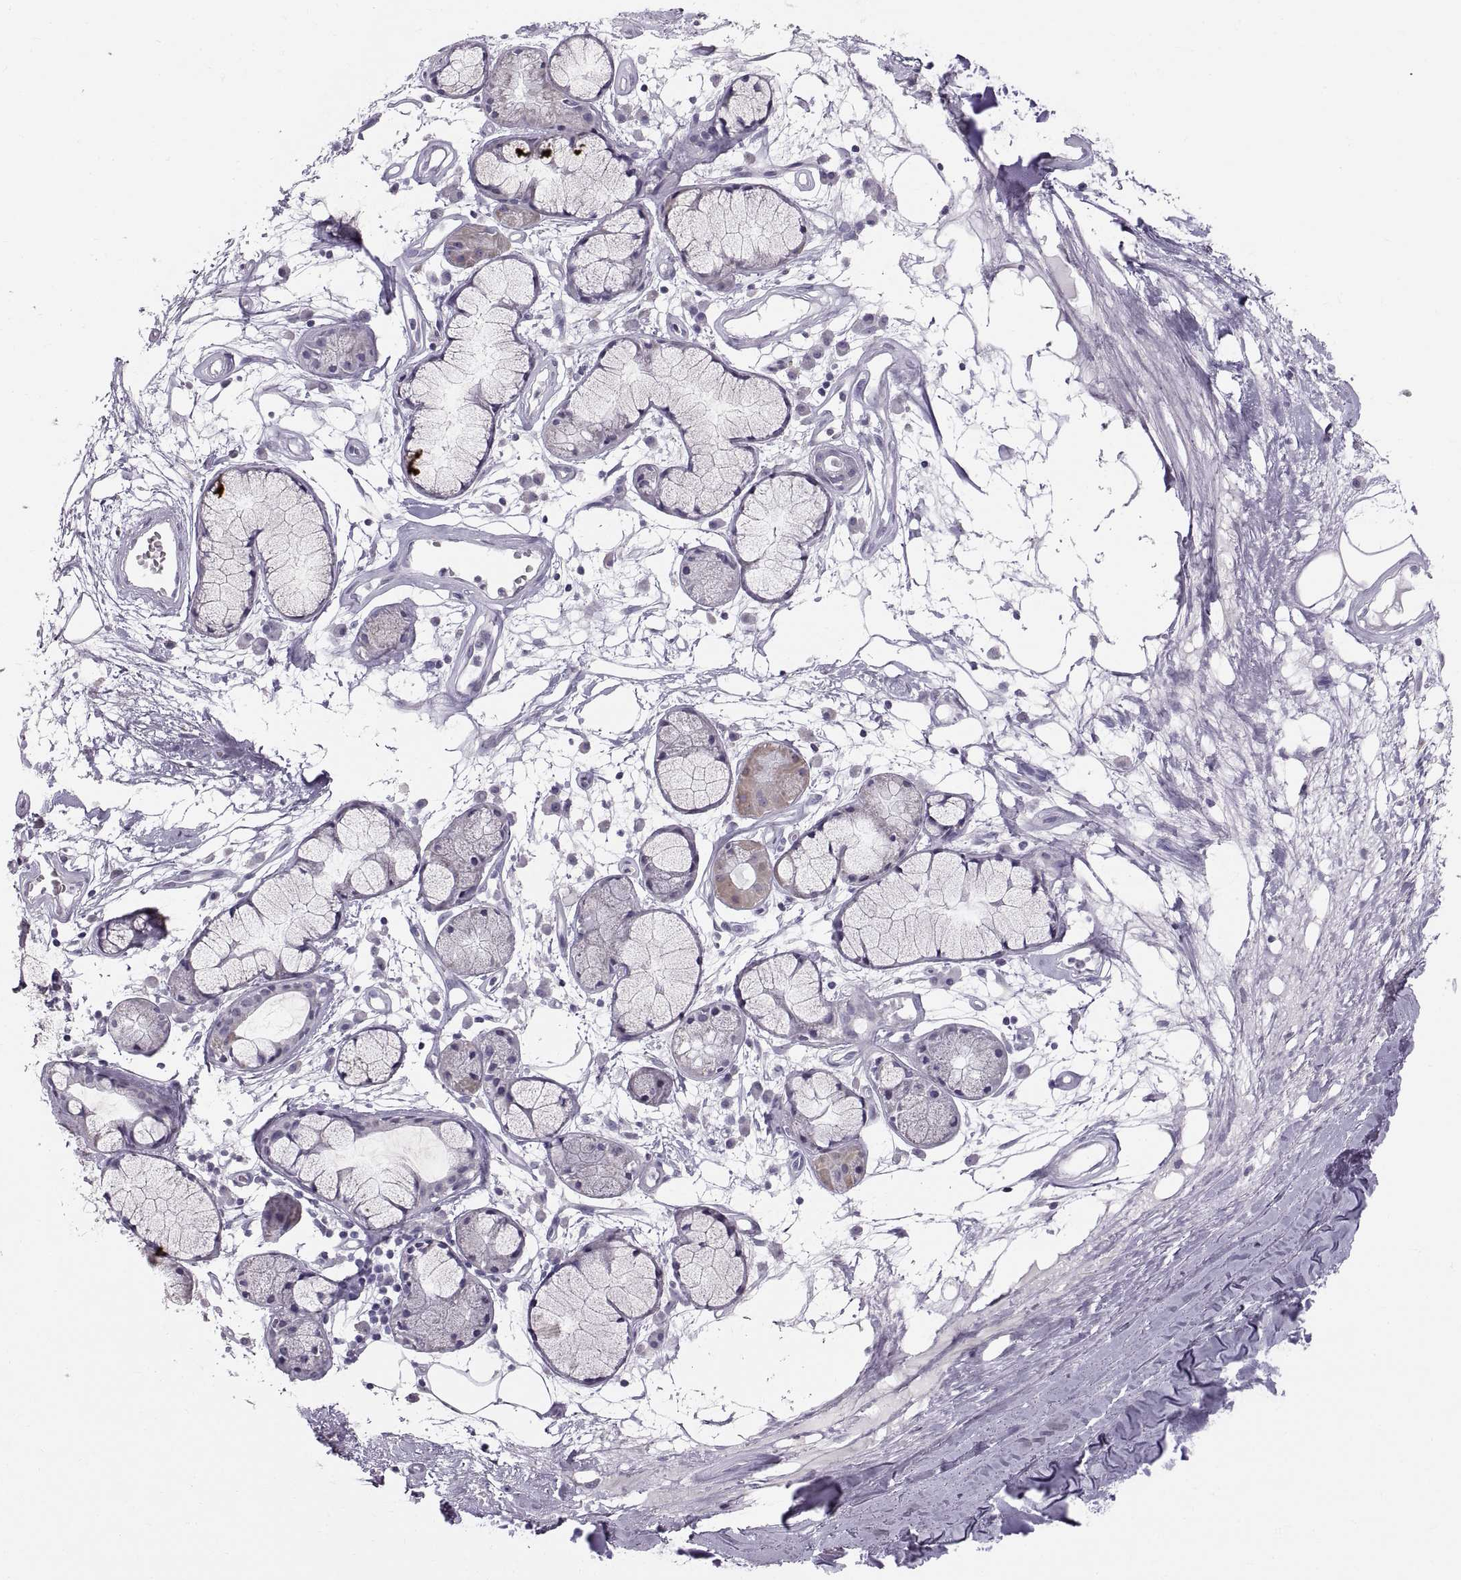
{"staining": {"intensity": "negative", "quantity": "none", "location": "none"}, "tissue": "adipose tissue", "cell_type": "Adipocytes", "image_type": "normal", "snomed": [{"axis": "morphology", "description": "Normal tissue, NOS"}, {"axis": "morphology", "description": "Squamous cell carcinoma, NOS"}, {"axis": "topography", "description": "Cartilage tissue"}, {"axis": "topography", "description": "Lung"}], "caption": "Immunohistochemistry (IHC) histopathology image of benign human adipose tissue stained for a protein (brown), which exhibits no expression in adipocytes.", "gene": "WBP2NL", "patient": {"sex": "male", "age": 66}}